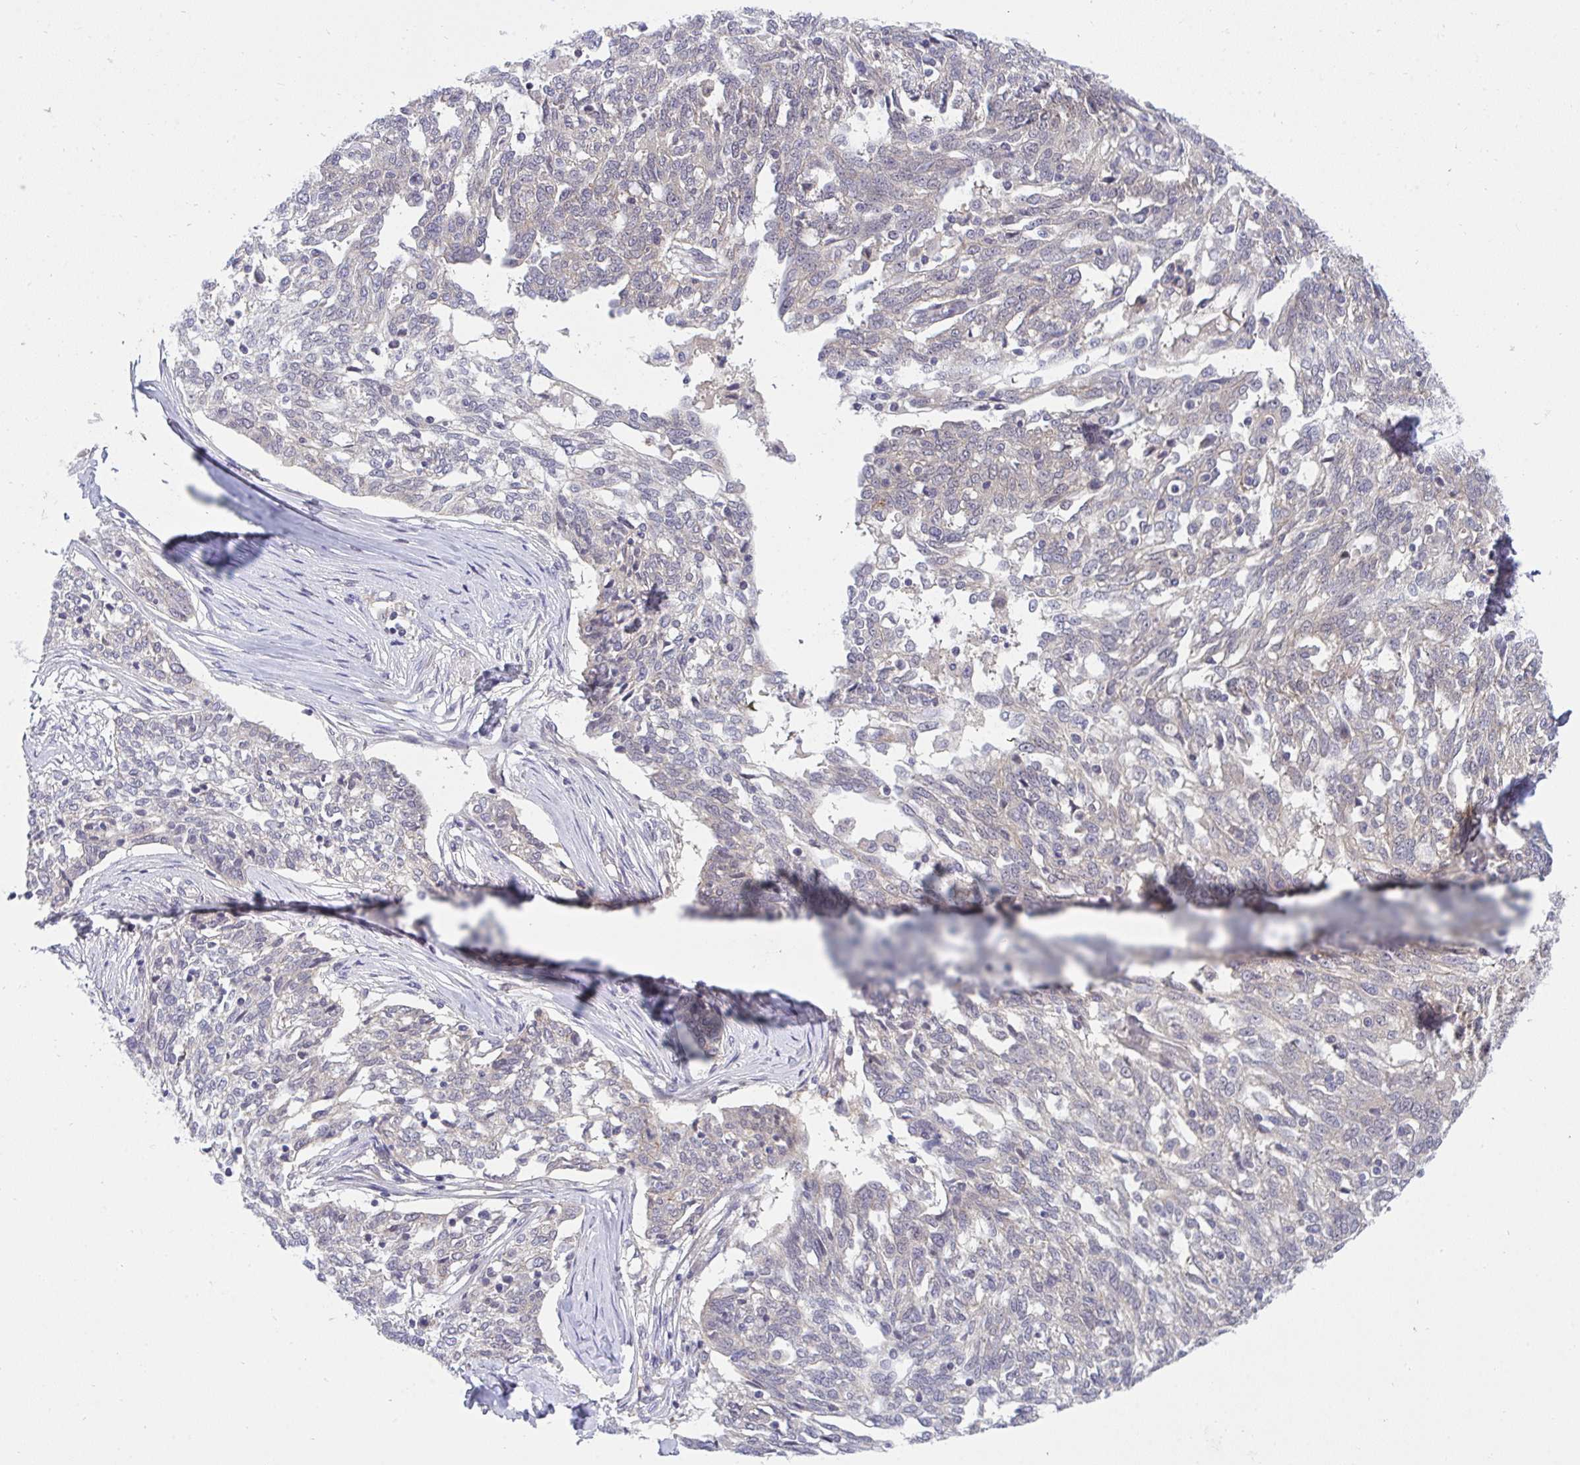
{"staining": {"intensity": "negative", "quantity": "none", "location": "none"}, "tissue": "ovarian cancer", "cell_type": "Tumor cells", "image_type": "cancer", "snomed": [{"axis": "morphology", "description": "Cystadenocarcinoma, serous, NOS"}, {"axis": "topography", "description": "Ovary"}], "caption": "Immunohistochemical staining of ovarian serous cystadenocarcinoma reveals no significant expression in tumor cells. (Brightfield microscopy of DAB IHC at high magnification).", "gene": "HOXD12", "patient": {"sex": "female", "age": 67}}